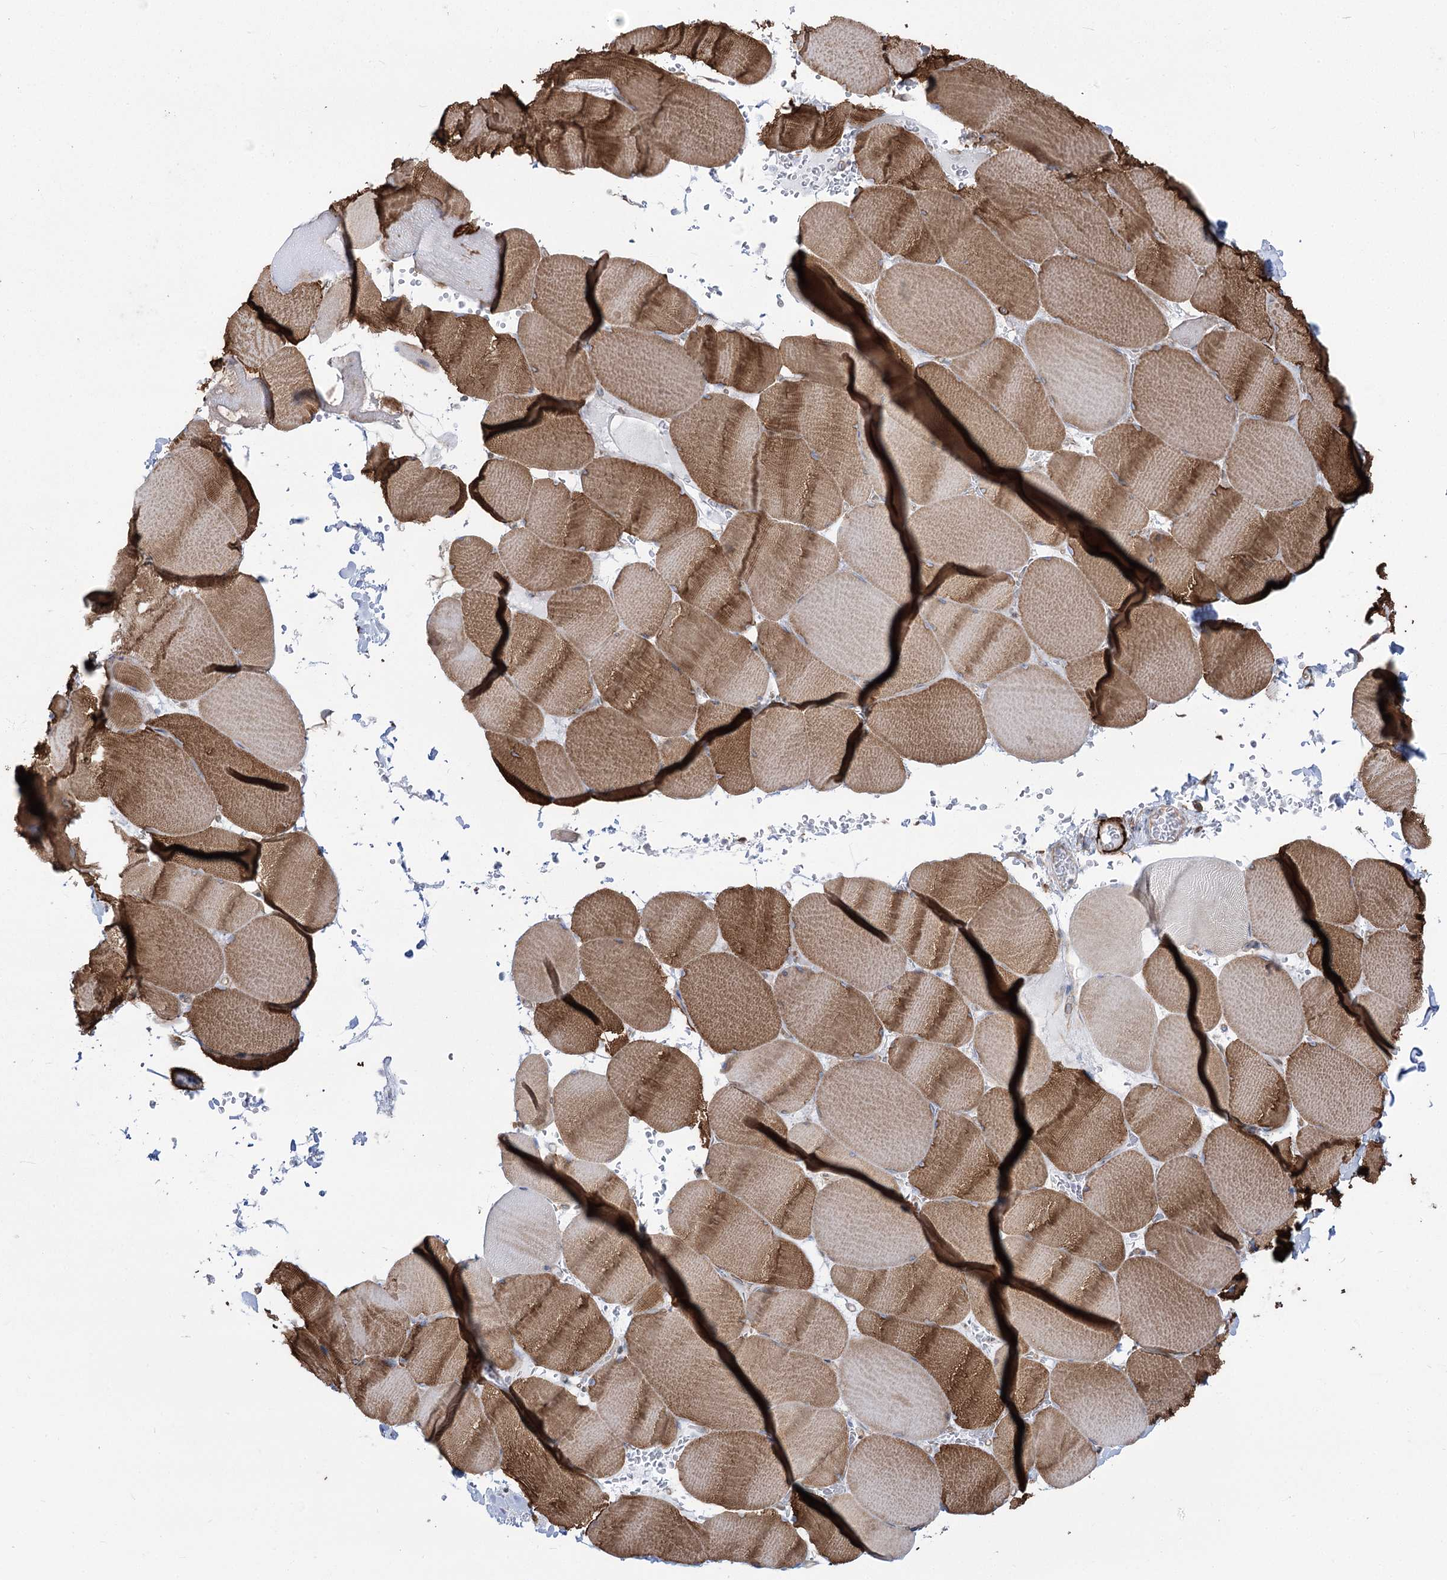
{"staining": {"intensity": "strong", "quantity": "25%-75%", "location": "cytoplasmic/membranous"}, "tissue": "skeletal muscle", "cell_type": "Myocytes", "image_type": "normal", "snomed": [{"axis": "morphology", "description": "Normal tissue, NOS"}, {"axis": "topography", "description": "Skeletal muscle"}, {"axis": "topography", "description": "Head-Neck"}], "caption": "High-power microscopy captured an immunohistochemistry (IHC) photomicrograph of unremarkable skeletal muscle, revealing strong cytoplasmic/membranous positivity in approximately 25%-75% of myocytes. The protein of interest is shown in brown color, while the nuclei are stained blue.", "gene": "PLEKHA5", "patient": {"sex": "male", "age": 66}}